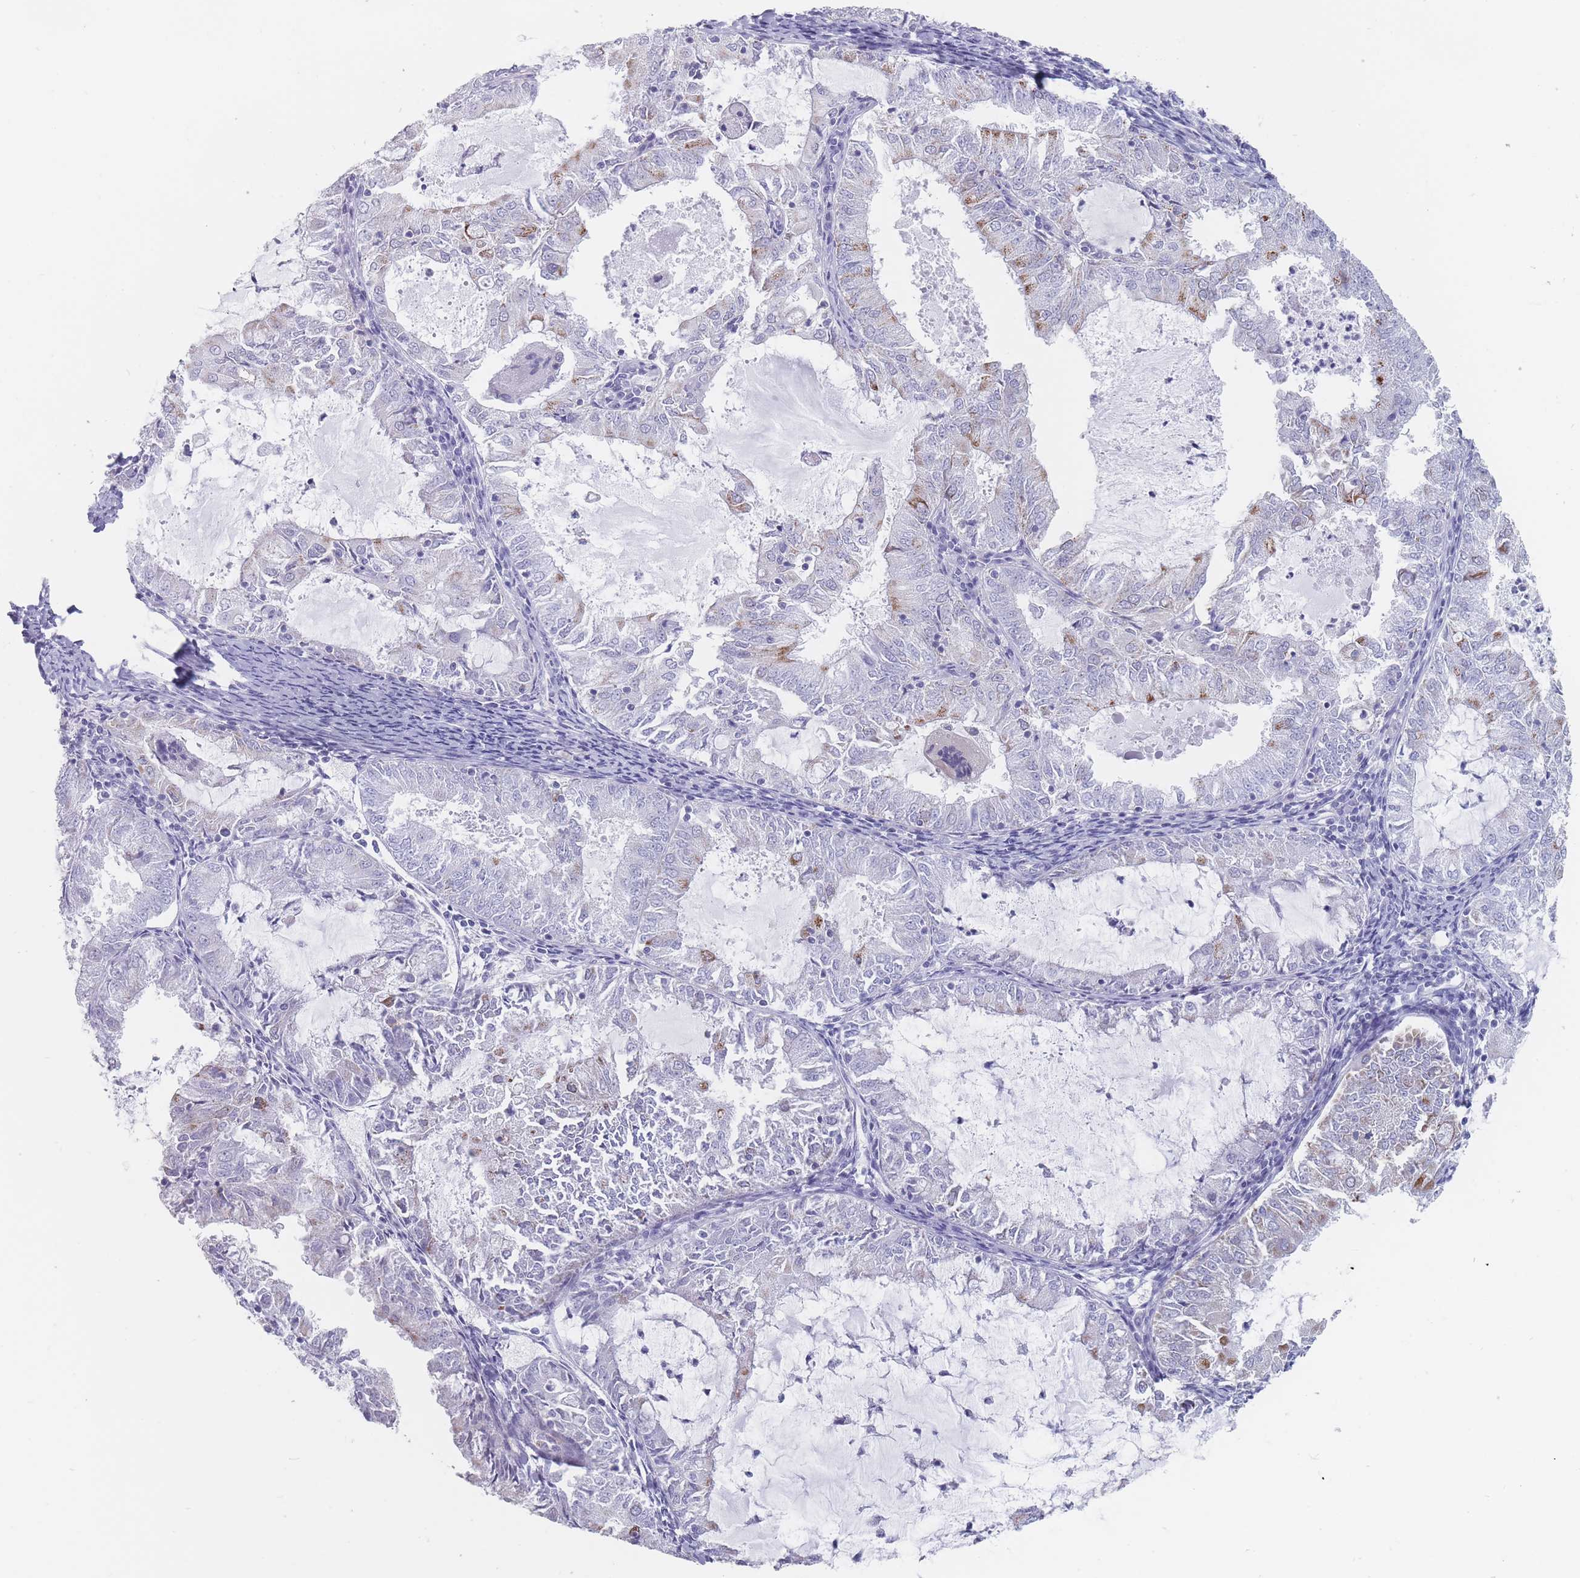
{"staining": {"intensity": "moderate", "quantity": "<25%", "location": "cytoplasmic/membranous"}, "tissue": "endometrial cancer", "cell_type": "Tumor cells", "image_type": "cancer", "snomed": [{"axis": "morphology", "description": "Adenocarcinoma, NOS"}, {"axis": "topography", "description": "Endometrium"}], "caption": "Protein staining demonstrates moderate cytoplasmic/membranous expression in about <25% of tumor cells in endometrial adenocarcinoma. (Brightfield microscopy of DAB IHC at high magnification).", "gene": "MAP1S", "patient": {"sex": "female", "age": 57}}